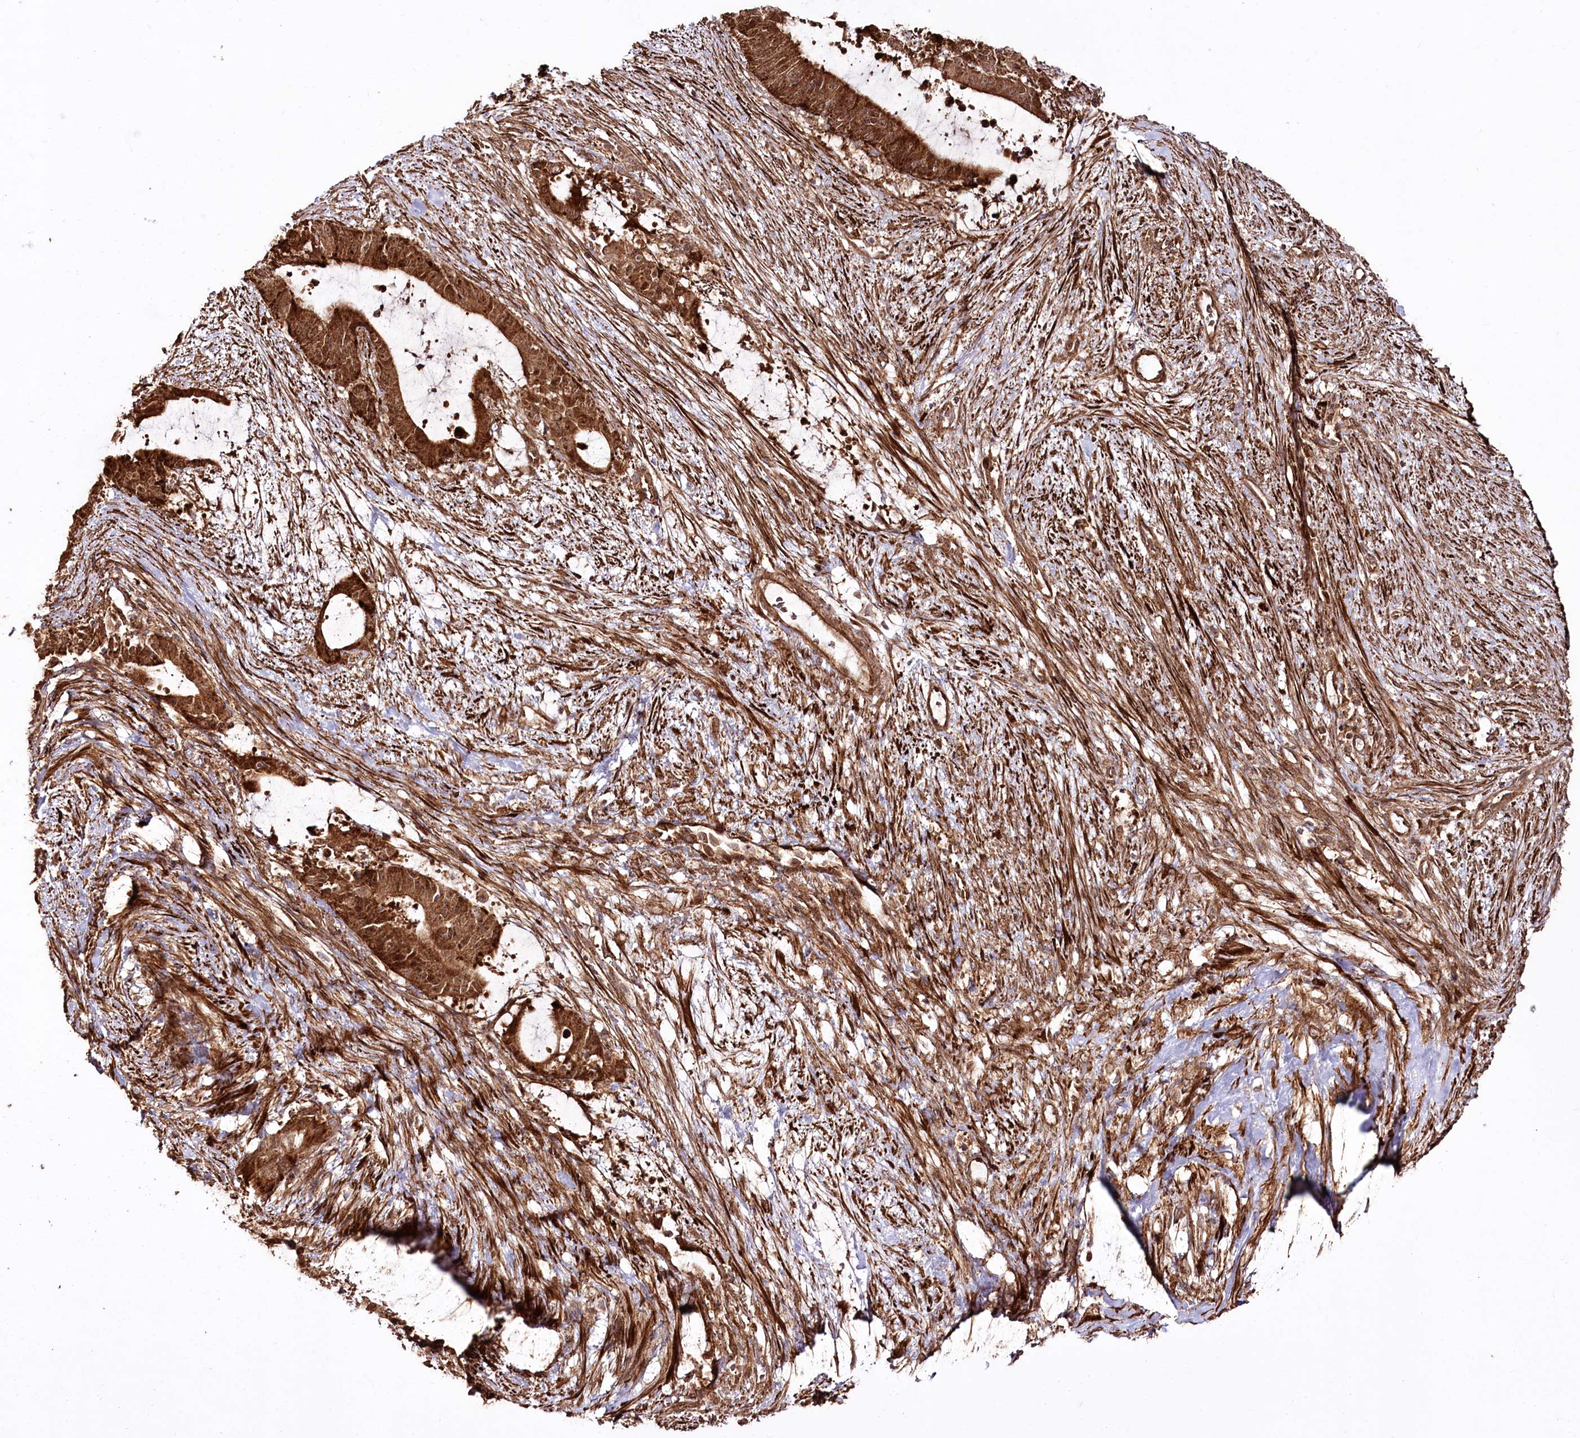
{"staining": {"intensity": "strong", "quantity": ">75%", "location": "cytoplasmic/membranous"}, "tissue": "liver cancer", "cell_type": "Tumor cells", "image_type": "cancer", "snomed": [{"axis": "morphology", "description": "Normal tissue, NOS"}, {"axis": "morphology", "description": "Cholangiocarcinoma"}, {"axis": "topography", "description": "Liver"}, {"axis": "topography", "description": "Peripheral nerve tissue"}], "caption": "Approximately >75% of tumor cells in human liver cancer (cholangiocarcinoma) demonstrate strong cytoplasmic/membranous protein staining as visualized by brown immunohistochemical staining.", "gene": "REXO2", "patient": {"sex": "female", "age": 73}}